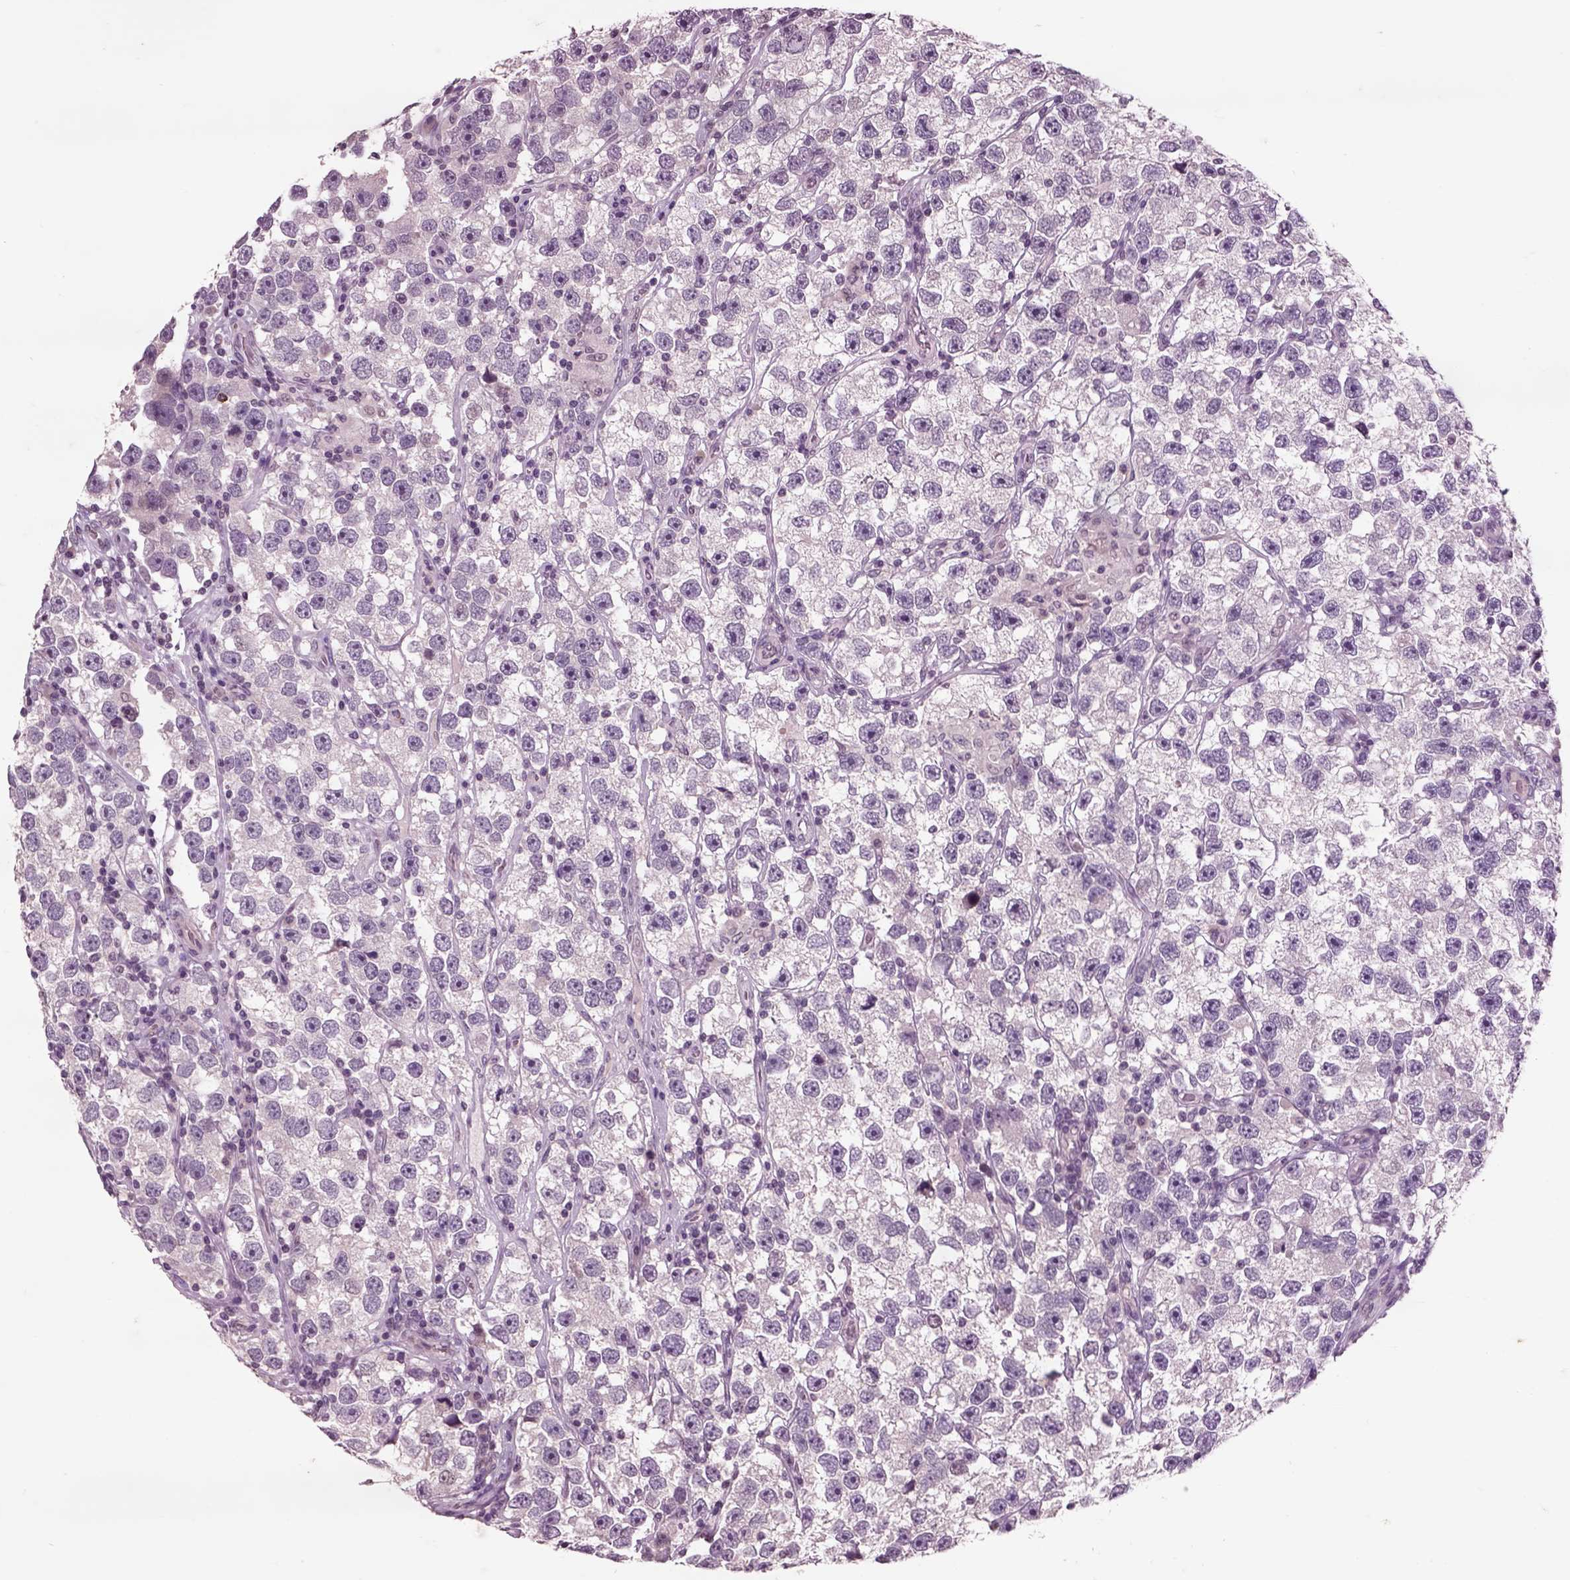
{"staining": {"intensity": "negative", "quantity": "none", "location": "none"}, "tissue": "testis cancer", "cell_type": "Tumor cells", "image_type": "cancer", "snomed": [{"axis": "morphology", "description": "Seminoma, NOS"}, {"axis": "topography", "description": "Testis"}], "caption": "Testis cancer was stained to show a protein in brown. There is no significant expression in tumor cells.", "gene": "CHGB", "patient": {"sex": "male", "age": 26}}